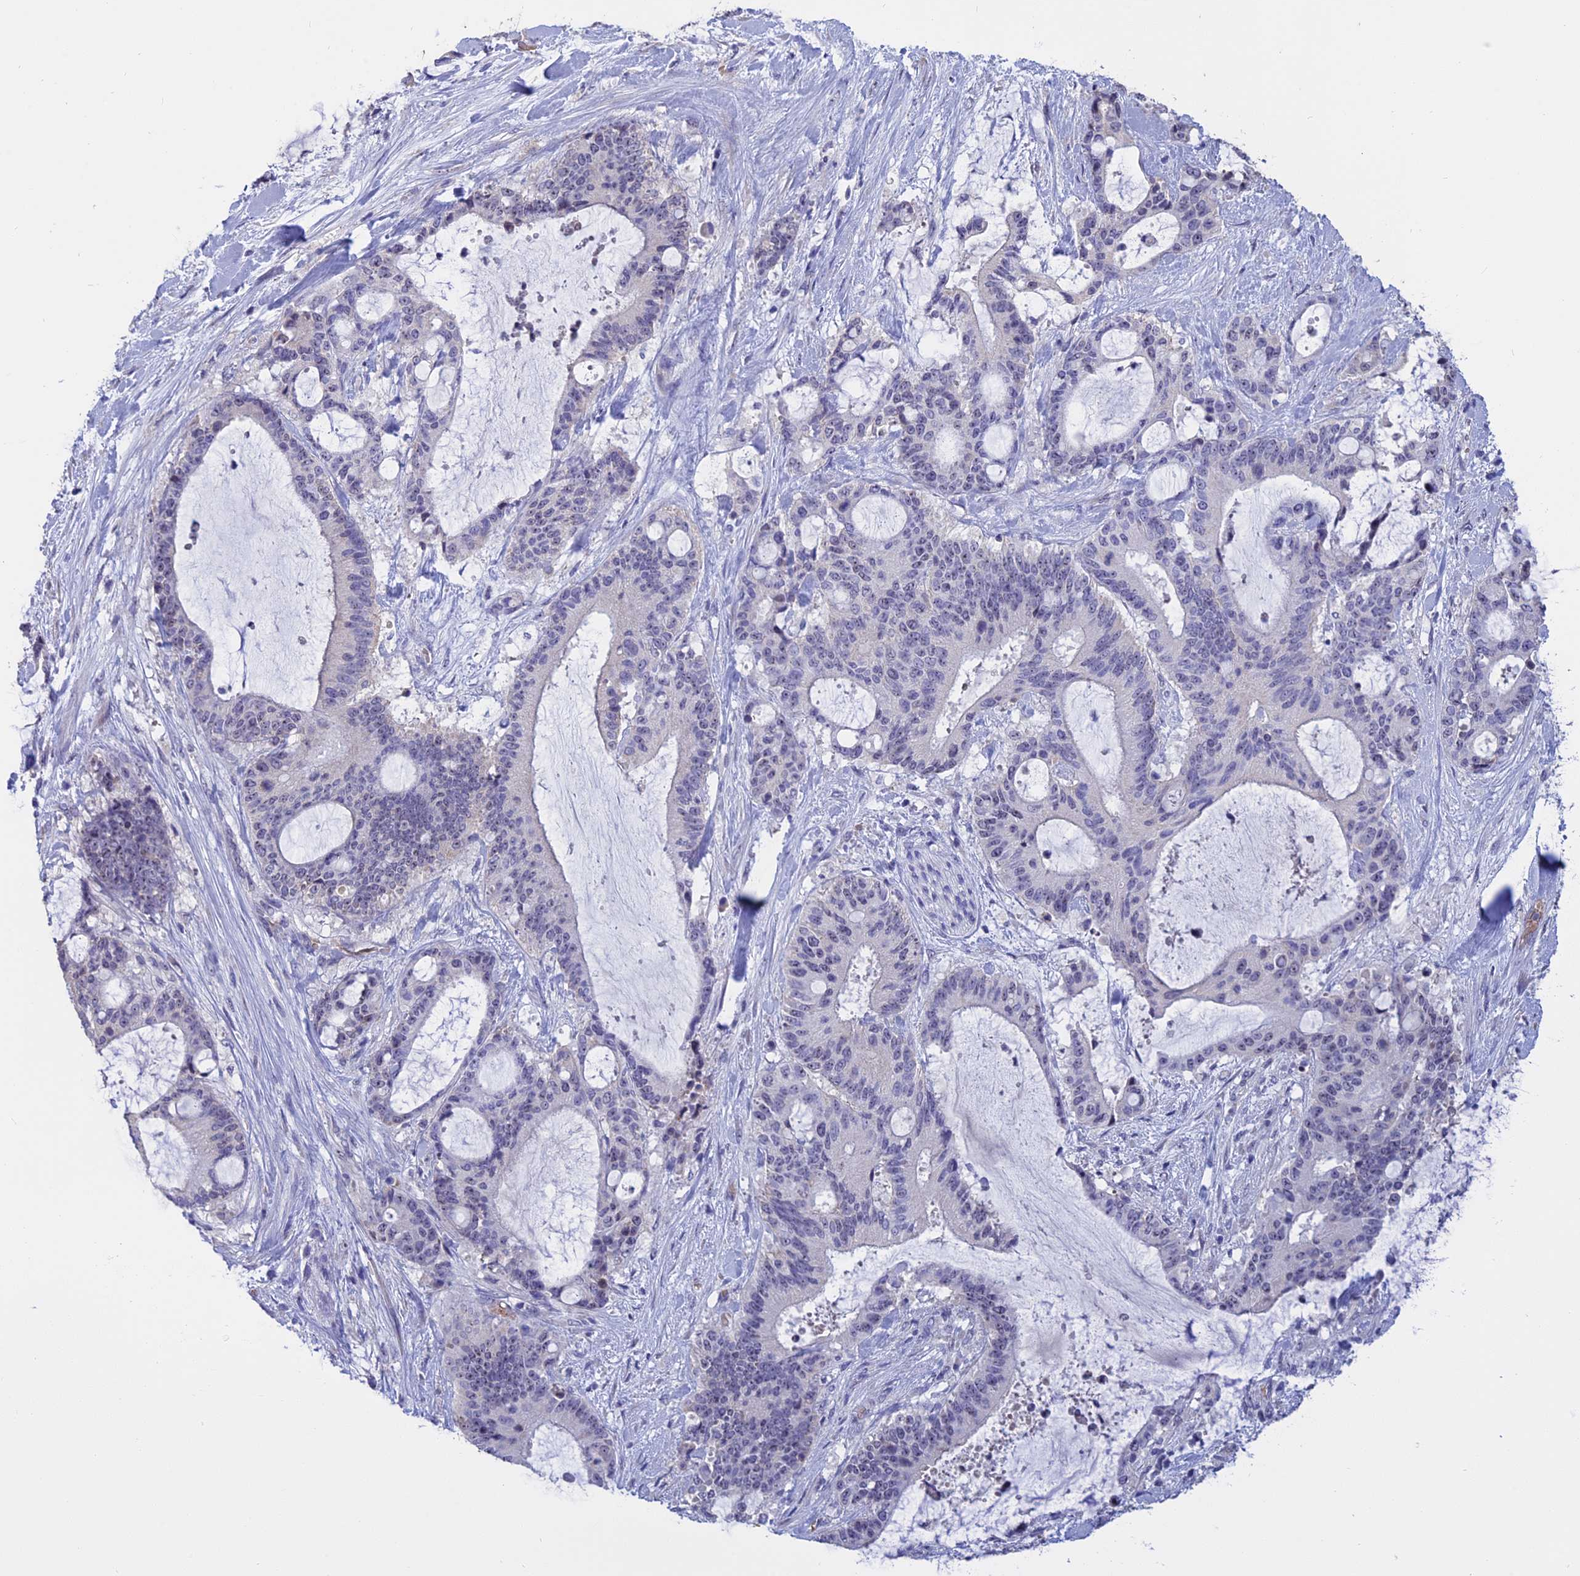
{"staining": {"intensity": "negative", "quantity": "none", "location": "none"}, "tissue": "liver cancer", "cell_type": "Tumor cells", "image_type": "cancer", "snomed": [{"axis": "morphology", "description": "Normal tissue, NOS"}, {"axis": "morphology", "description": "Cholangiocarcinoma"}, {"axis": "topography", "description": "Liver"}, {"axis": "topography", "description": "Peripheral nerve tissue"}], "caption": "Tumor cells are negative for brown protein staining in liver cholangiocarcinoma.", "gene": "KNOP1", "patient": {"sex": "female", "age": 73}}